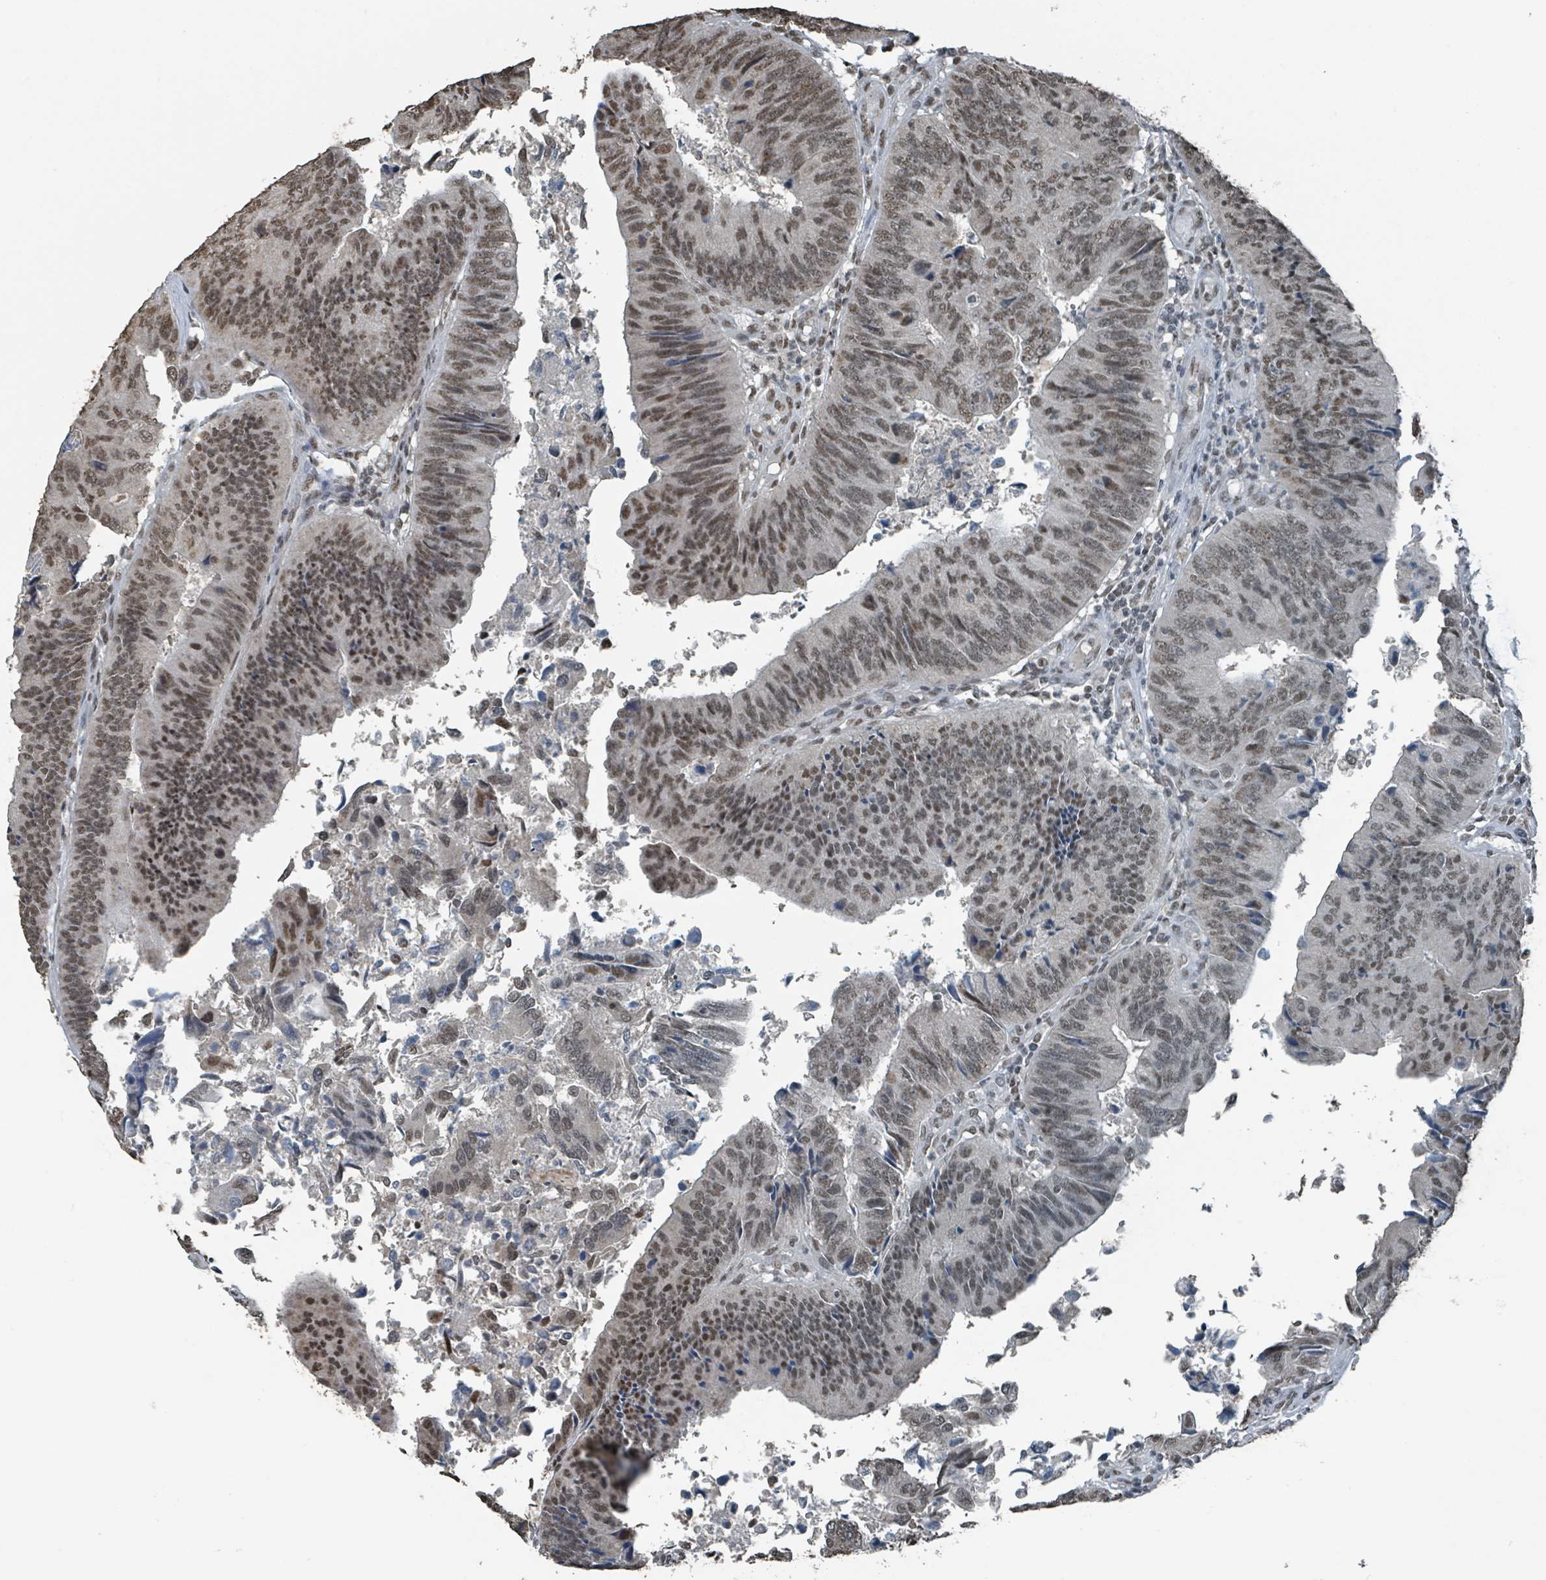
{"staining": {"intensity": "moderate", "quantity": ">75%", "location": "nuclear"}, "tissue": "colorectal cancer", "cell_type": "Tumor cells", "image_type": "cancer", "snomed": [{"axis": "morphology", "description": "Adenocarcinoma, NOS"}, {"axis": "topography", "description": "Colon"}], "caption": "A high-resolution photomicrograph shows immunohistochemistry (IHC) staining of adenocarcinoma (colorectal), which reveals moderate nuclear expression in approximately >75% of tumor cells.", "gene": "PHIP", "patient": {"sex": "female", "age": 67}}